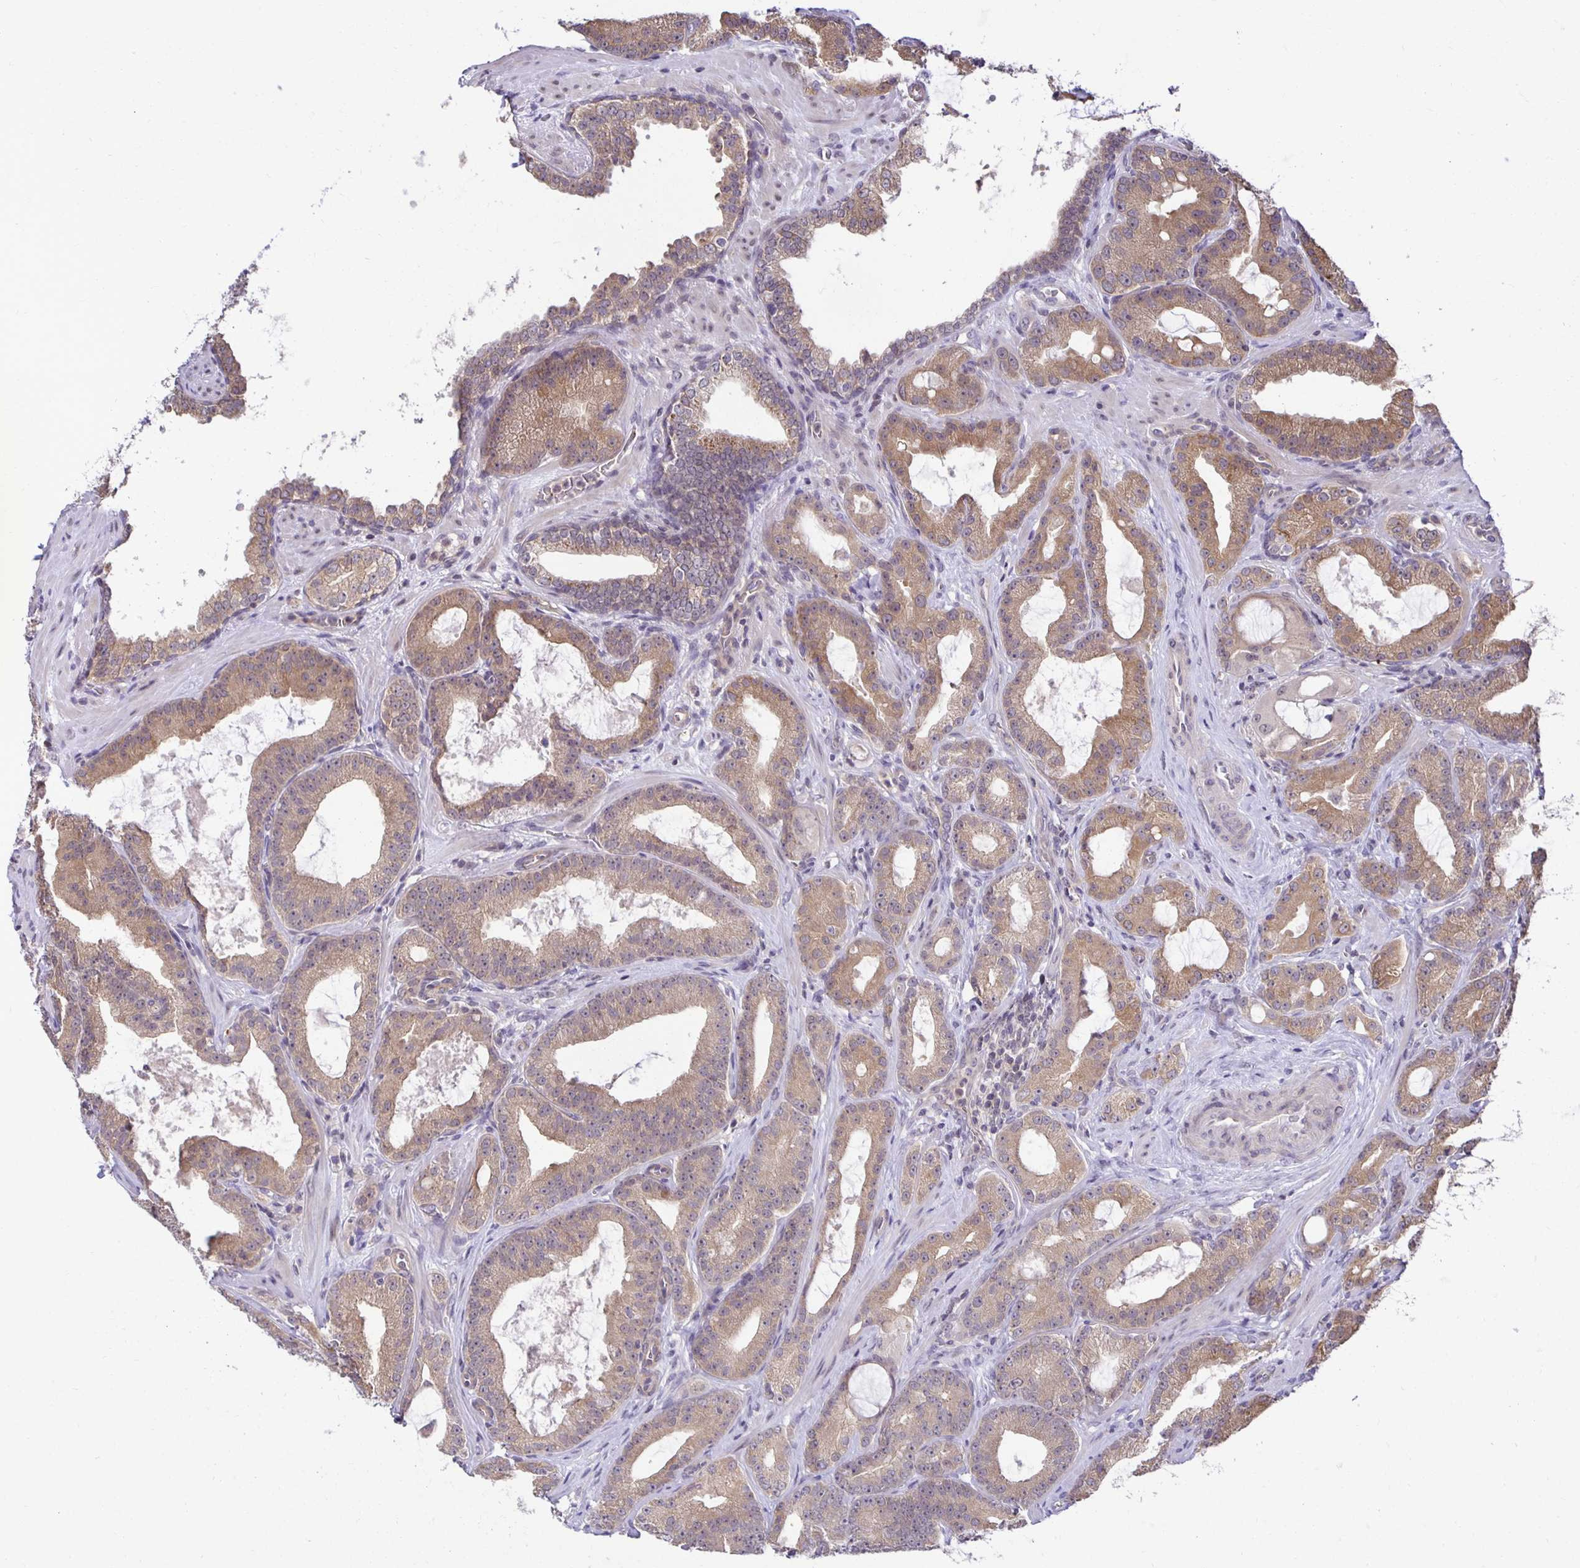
{"staining": {"intensity": "weak", "quantity": ">75%", "location": "cytoplasmic/membranous"}, "tissue": "prostate cancer", "cell_type": "Tumor cells", "image_type": "cancer", "snomed": [{"axis": "morphology", "description": "Adenocarcinoma, High grade"}, {"axis": "topography", "description": "Prostate"}], "caption": "This is a photomicrograph of IHC staining of prostate high-grade adenocarcinoma, which shows weak staining in the cytoplasmic/membranous of tumor cells.", "gene": "MIEN1", "patient": {"sex": "male", "age": 65}}